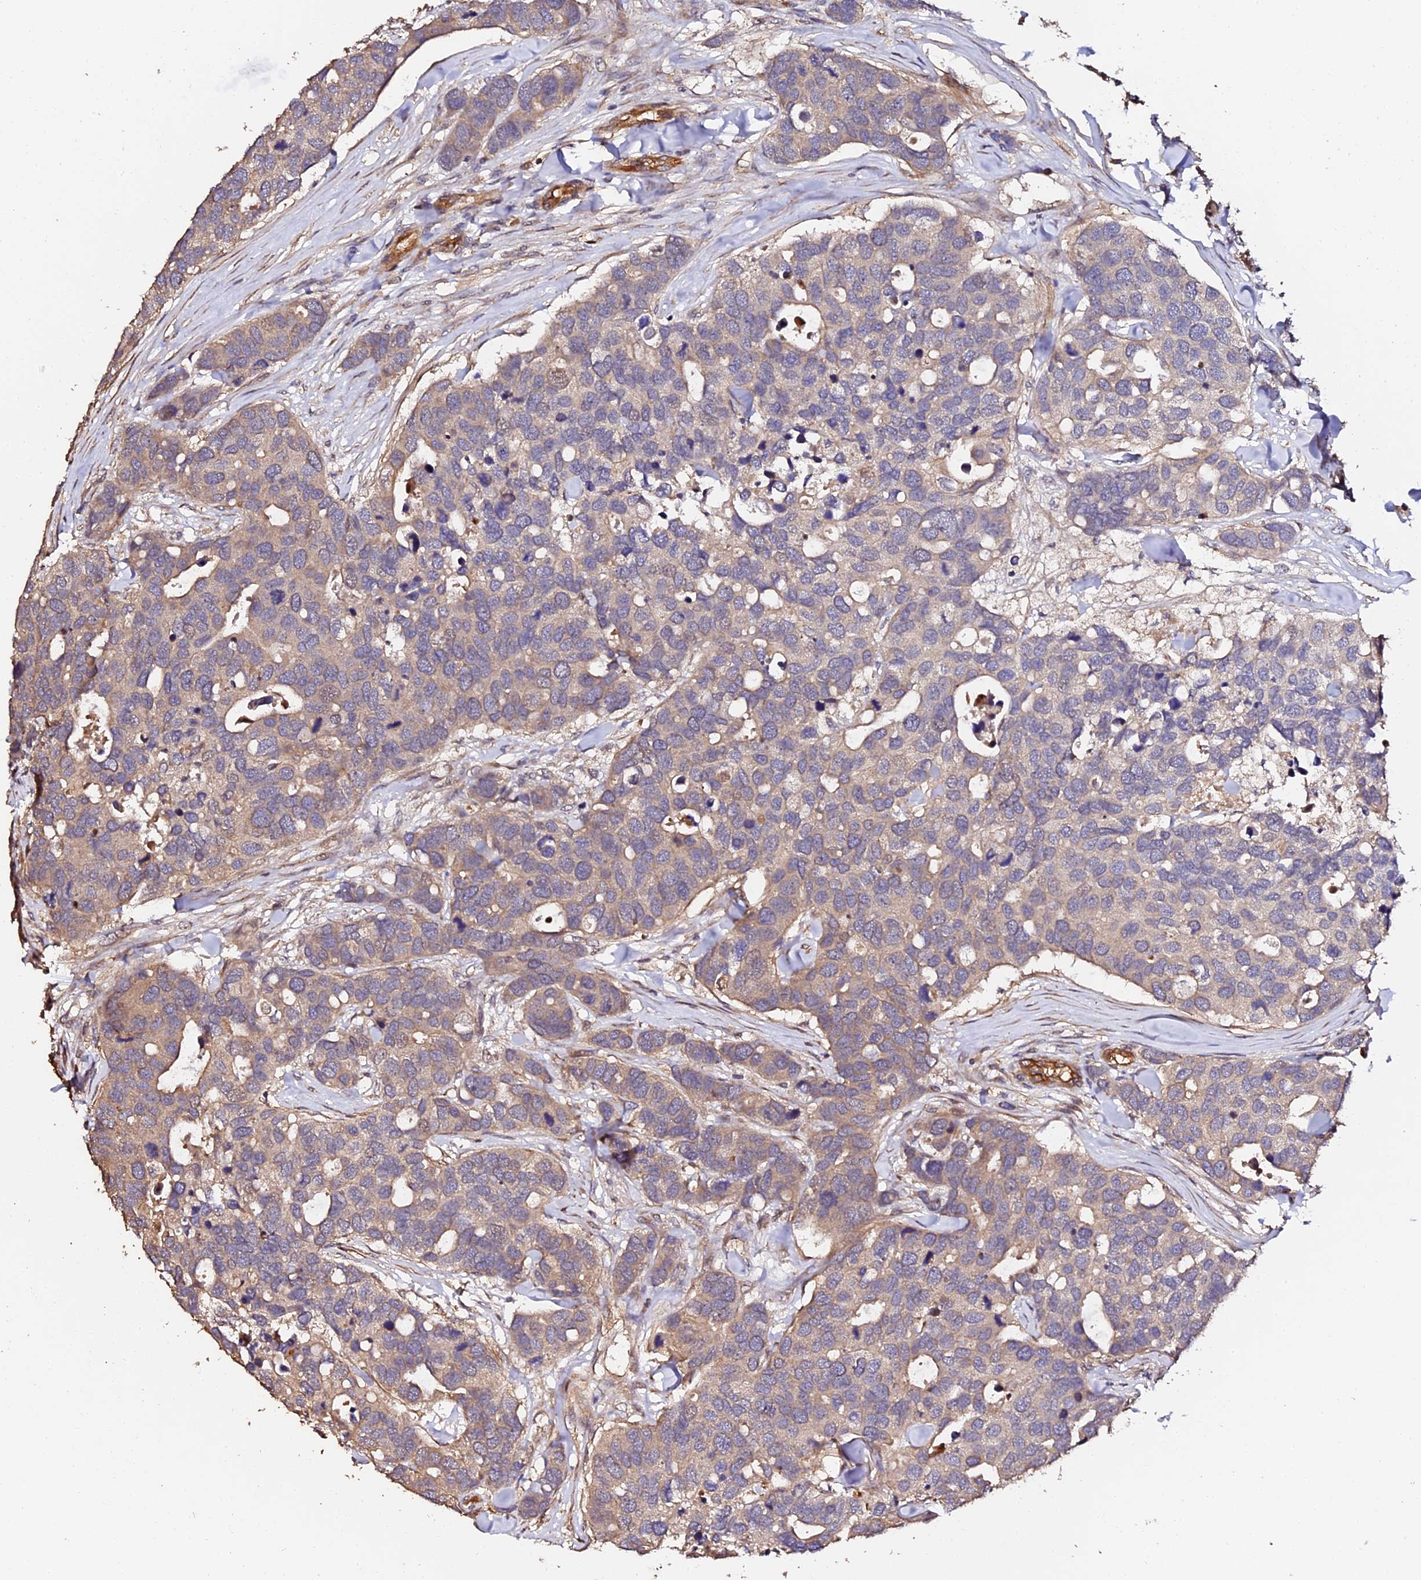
{"staining": {"intensity": "weak", "quantity": ">75%", "location": "cytoplasmic/membranous"}, "tissue": "breast cancer", "cell_type": "Tumor cells", "image_type": "cancer", "snomed": [{"axis": "morphology", "description": "Duct carcinoma"}, {"axis": "topography", "description": "Breast"}], "caption": "A brown stain shows weak cytoplasmic/membranous staining of a protein in infiltrating ductal carcinoma (breast) tumor cells. (Stains: DAB in brown, nuclei in blue, Microscopy: brightfield microscopy at high magnification).", "gene": "TDO2", "patient": {"sex": "female", "age": 83}}